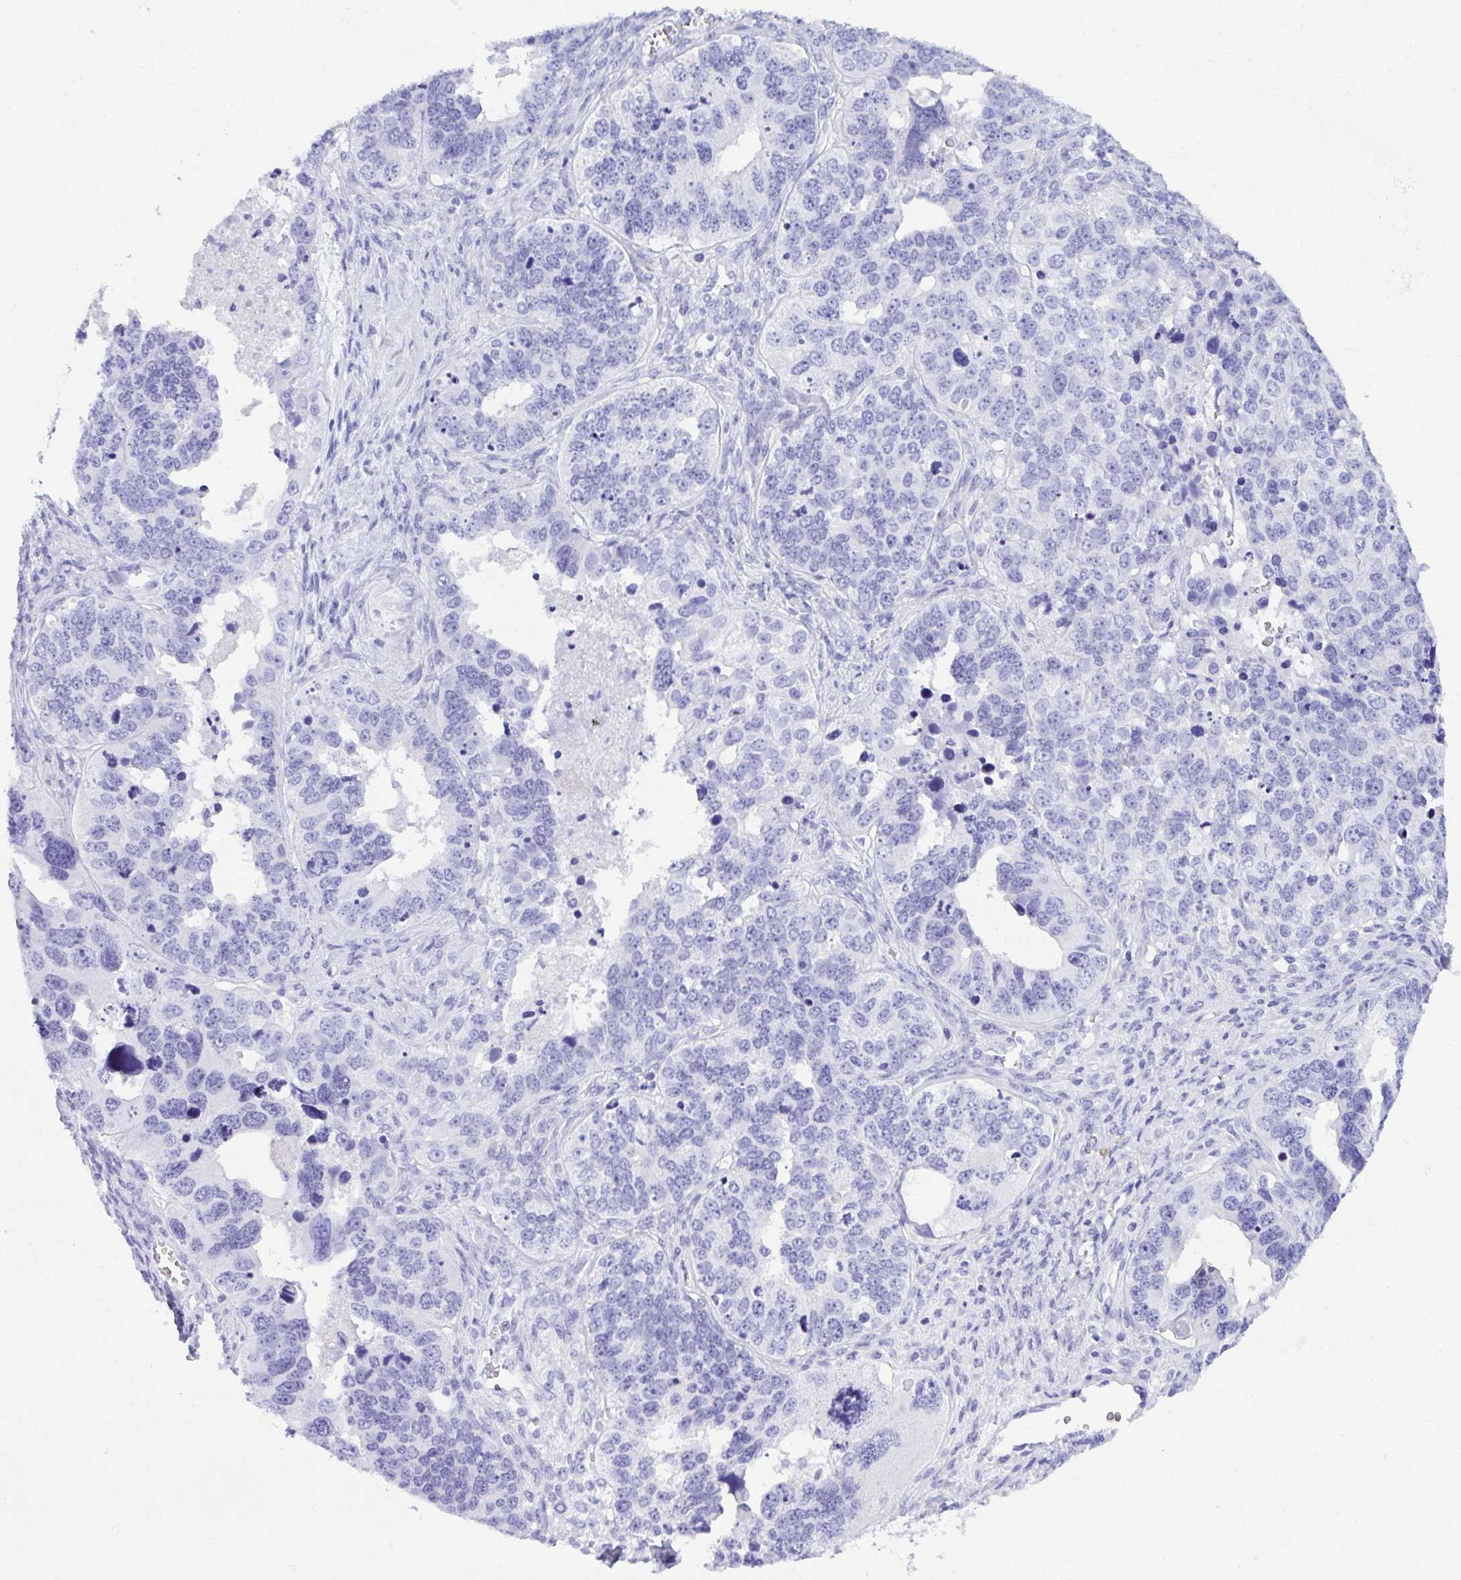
{"staining": {"intensity": "negative", "quantity": "none", "location": "none"}, "tissue": "ovarian cancer", "cell_type": "Tumor cells", "image_type": "cancer", "snomed": [{"axis": "morphology", "description": "Cystadenocarcinoma, serous, NOS"}, {"axis": "topography", "description": "Ovary"}], "caption": "Serous cystadenocarcinoma (ovarian) was stained to show a protein in brown. There is no significant staining in tumor cells.", "gene": "BEST4", "patient": {"sex": "female", "age": 76}}